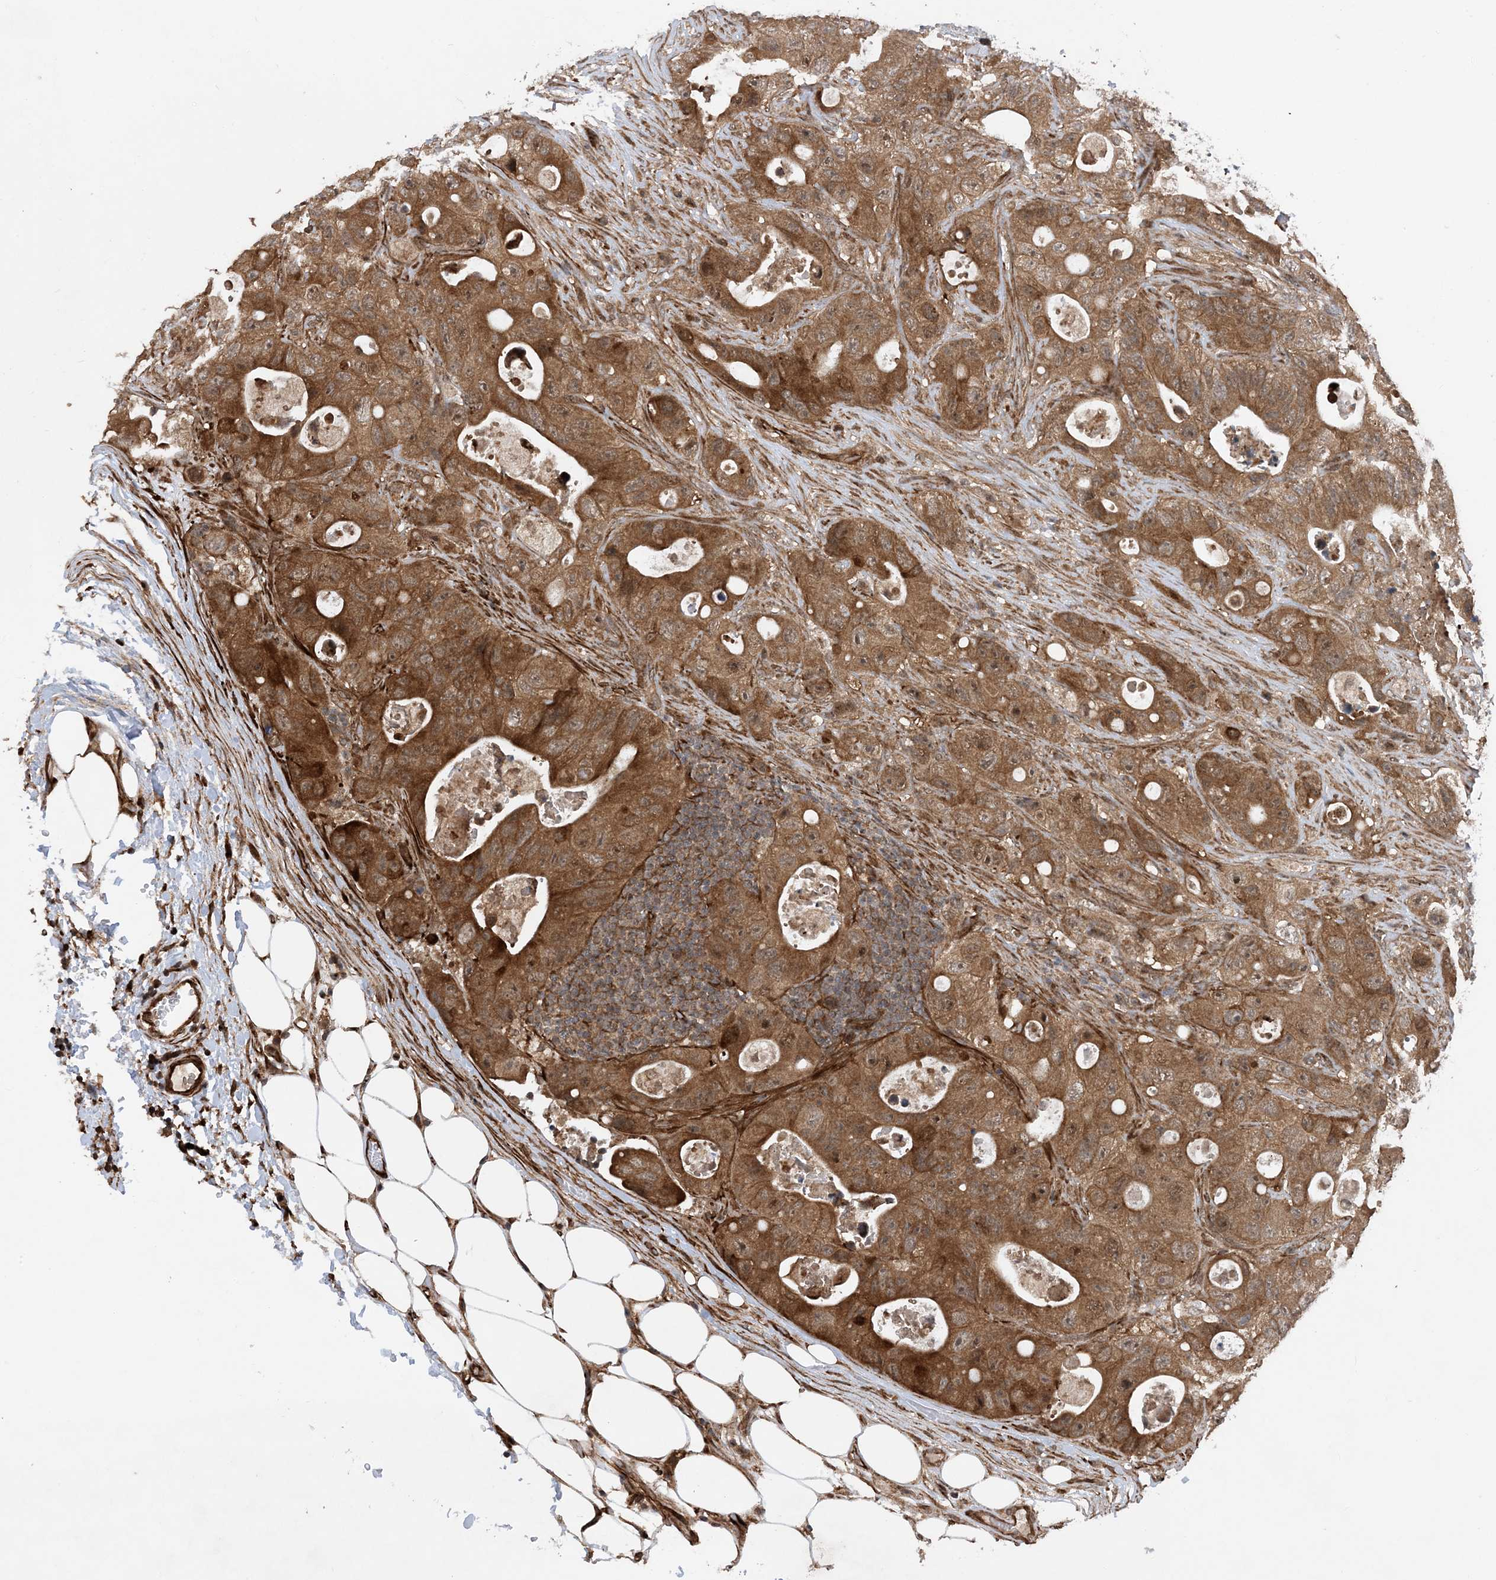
{"staining": {"intensity": "moderate", "quantity": ">75%", "location": "cytoplasmic/membranous"}, "tissue": "colorectal cancer", "cell_type": "Tumor cells", "image_type": "cancer", "snomed": [{"axis": "morphology", "description": "Adenocarcinoma, NOS"}, {"axis": "topography", "description": "Colon"}], "caption": "A photomicrograph showing moderate cytoplasmic/membranous expression in approximately >75% of tumor cells in colorectal adenocarcinoma, as visualized by brown immunohistochemical staining.", "gene": "HEMK1", "patient": {"sex": "female", "age": 46}}